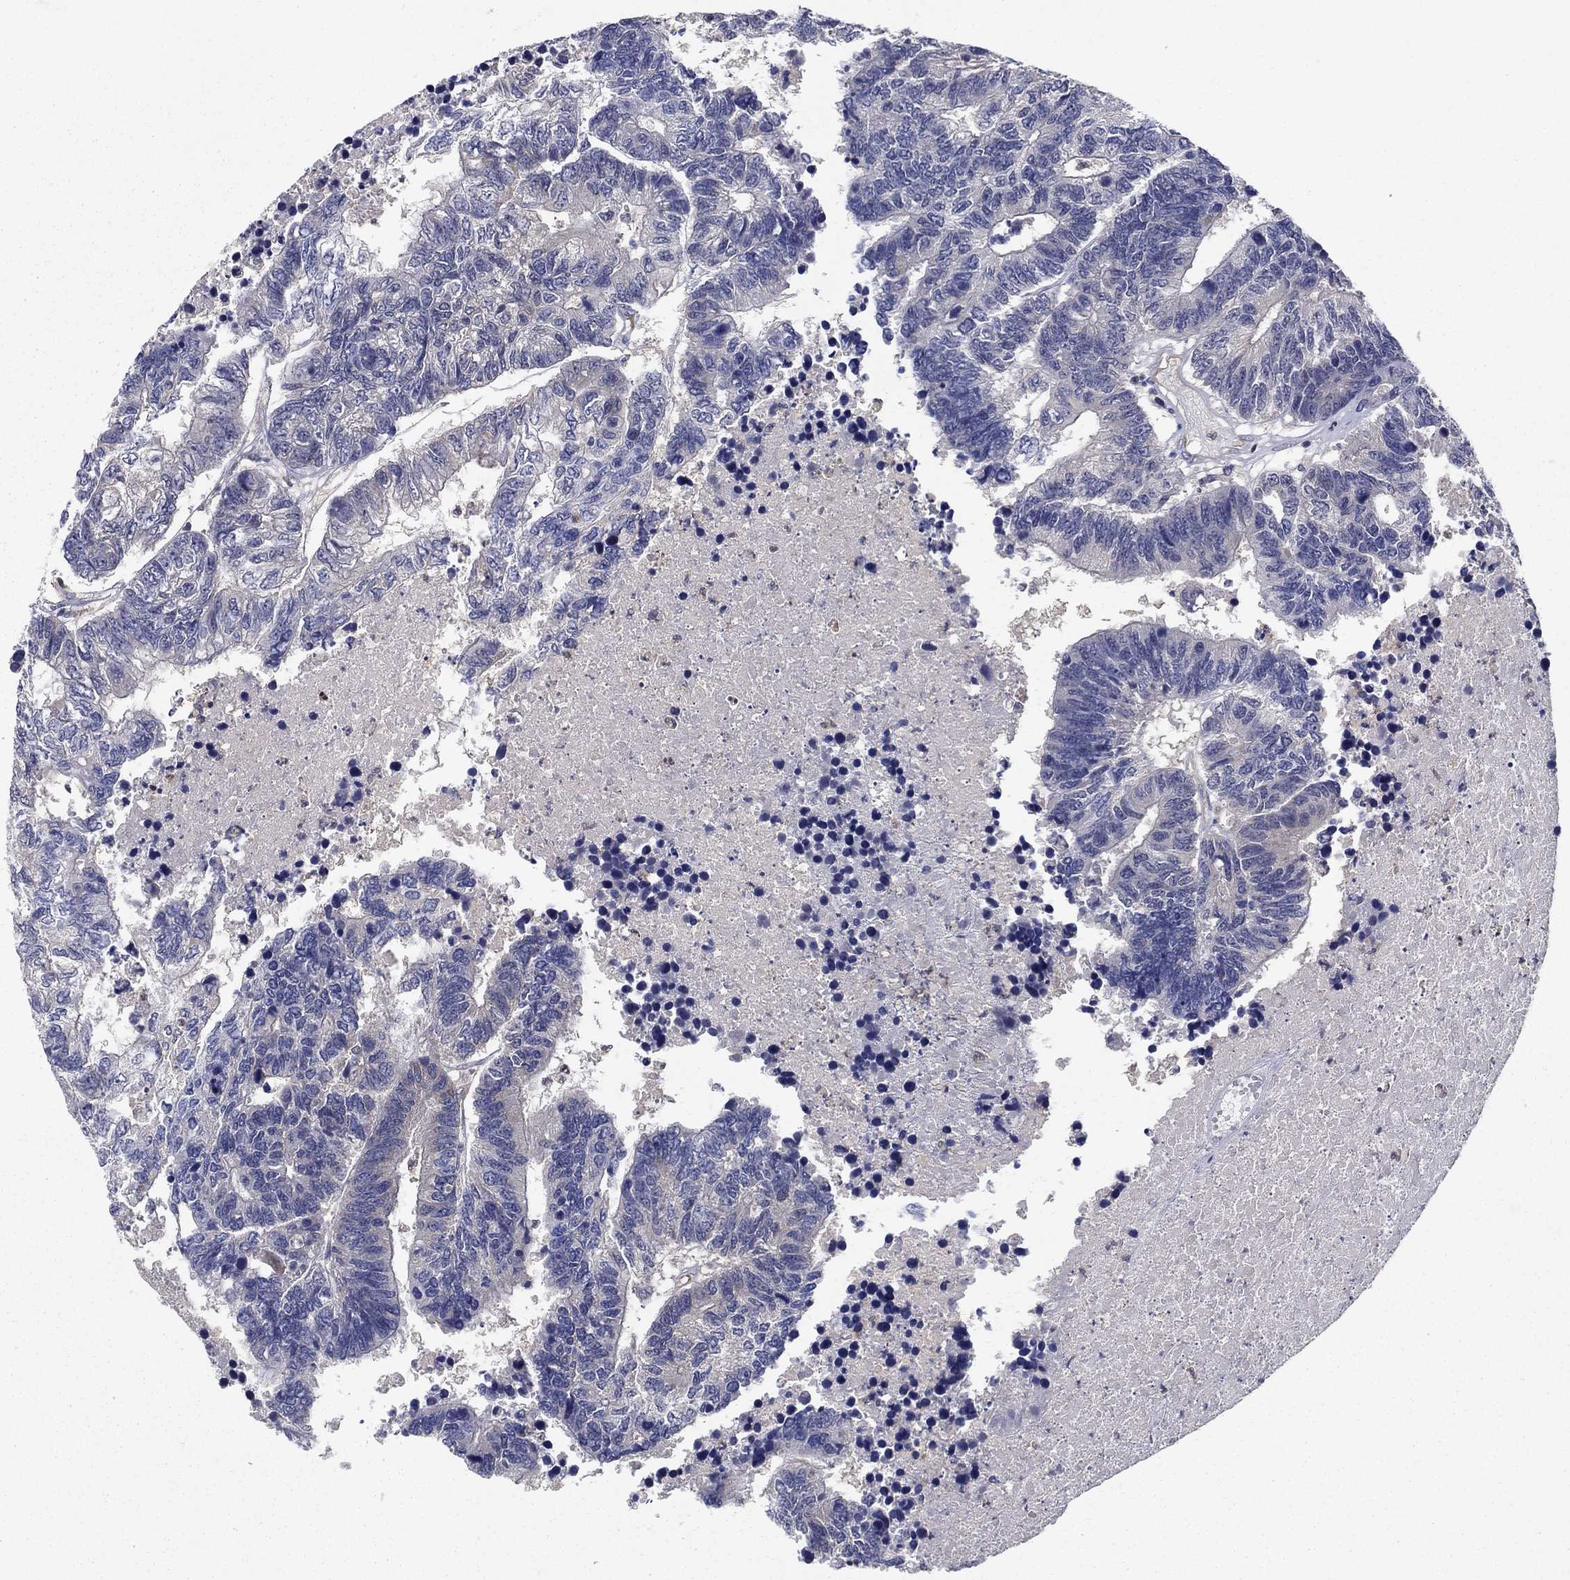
{"staining": {"intensity": "negative", "quantity": "none", "location": "none"}, "tissue": "colorectal cancer", "cell_type": "Tumor cells", "image_type": "cancer", "snomed": [{"axis": "morphology", "description": "Adenocarcinoma, NOS"}, {"axis": "topography", "description": "Colon"}], "caption": "A photomicrograph of colorectal adenocarcinoma stained for a protein shows no brown staining in tumor cells.", "gene": "GLTP", "patient": {"sex": "female", "age": 48}}